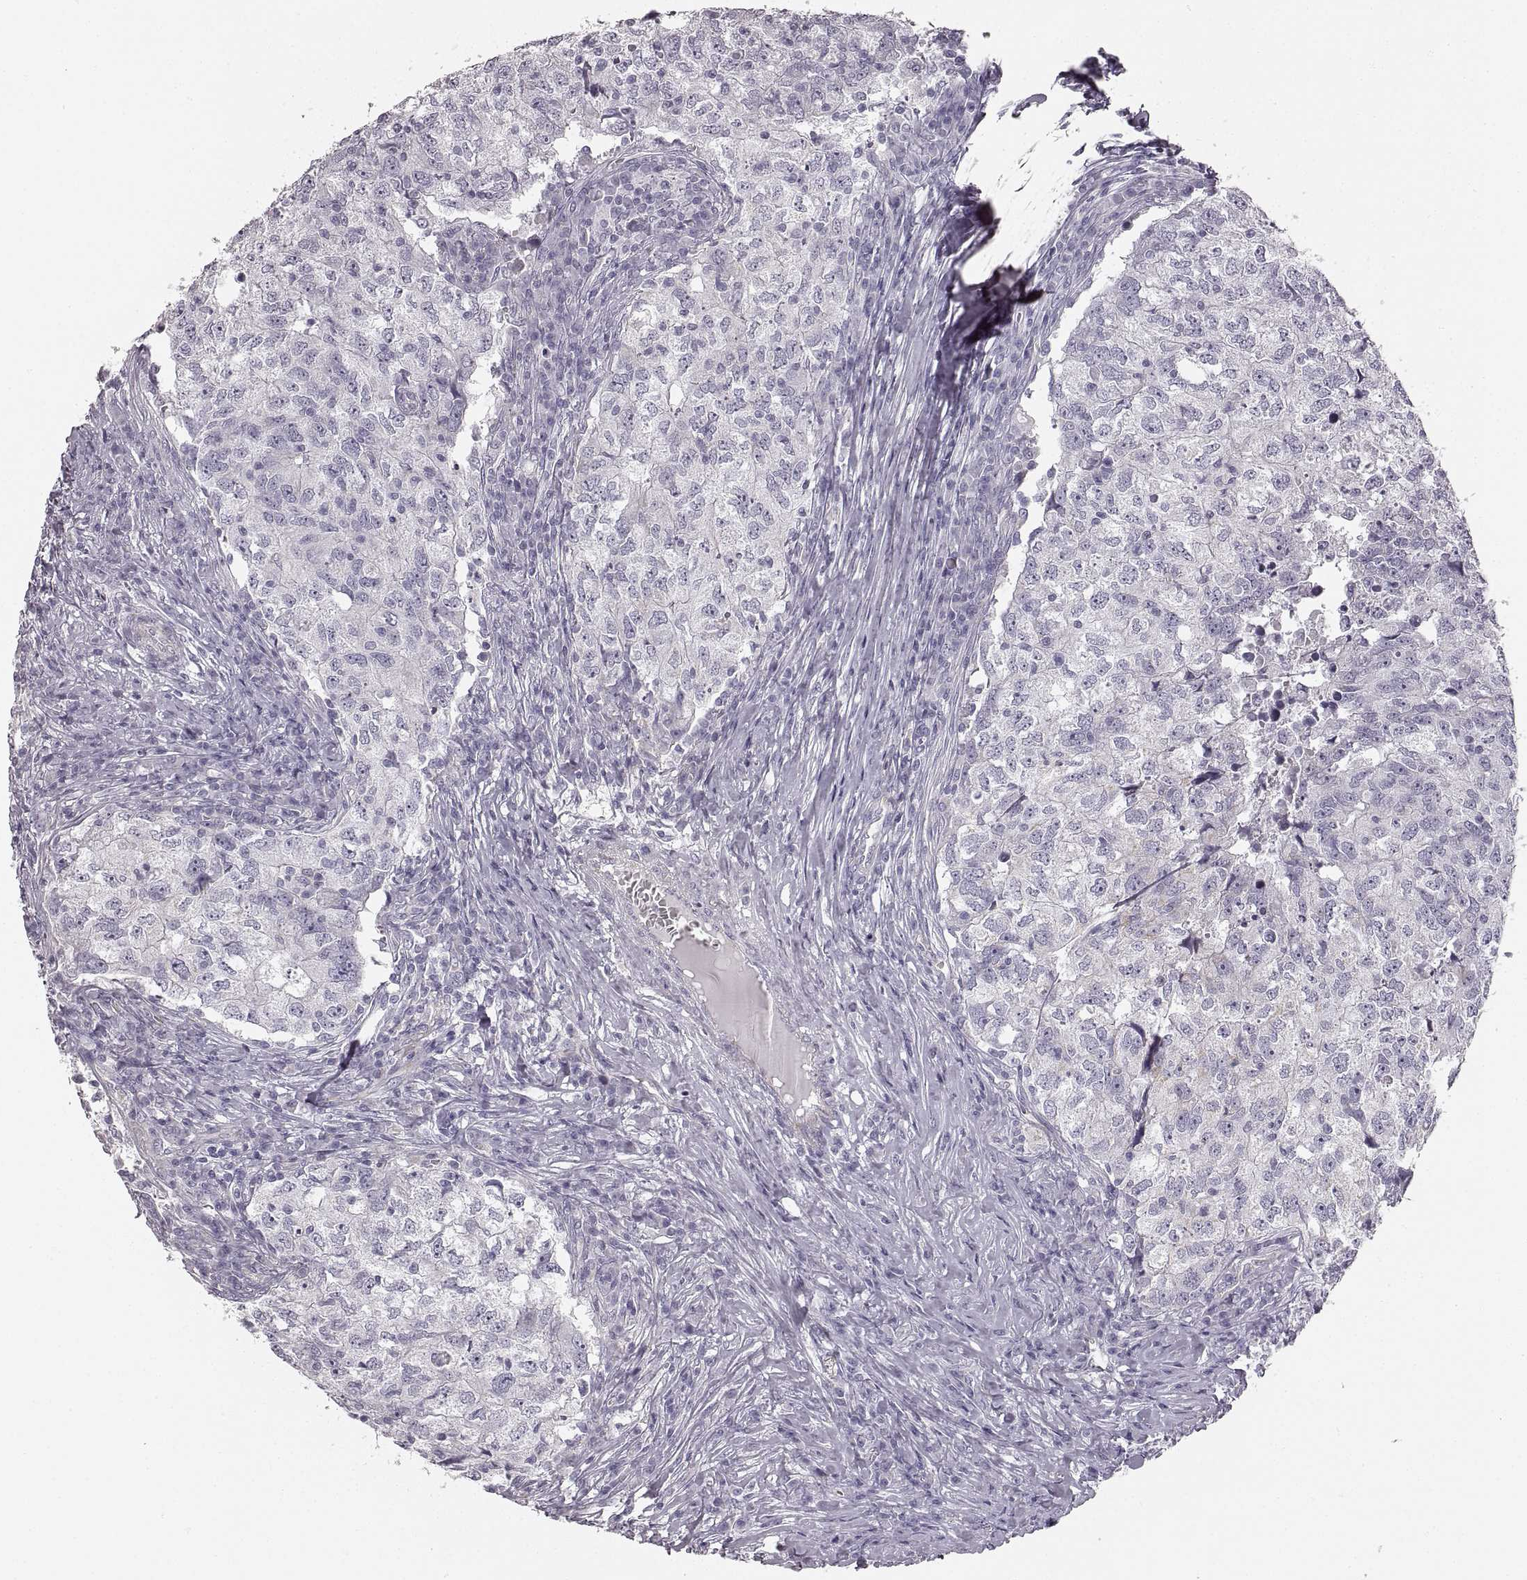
{"staining": {"intensity": "negative", "quantity": "none", "location": "none"}, "tissue": "breast cancer", "cell_type": "Tumor cells", "image_type": "cancer", "snomed": [{"axis": "morphology", "description": "Duct carcinoma"}, {"axis": "topography", "description": "Breast"}], "caption": "This is an immunohistochemistry micrograph of breast invasive ductal carcinoma. There is no staining in tumor cells.", "gene": "RDH13", "patient": {"sex": "female", "age": 30}}